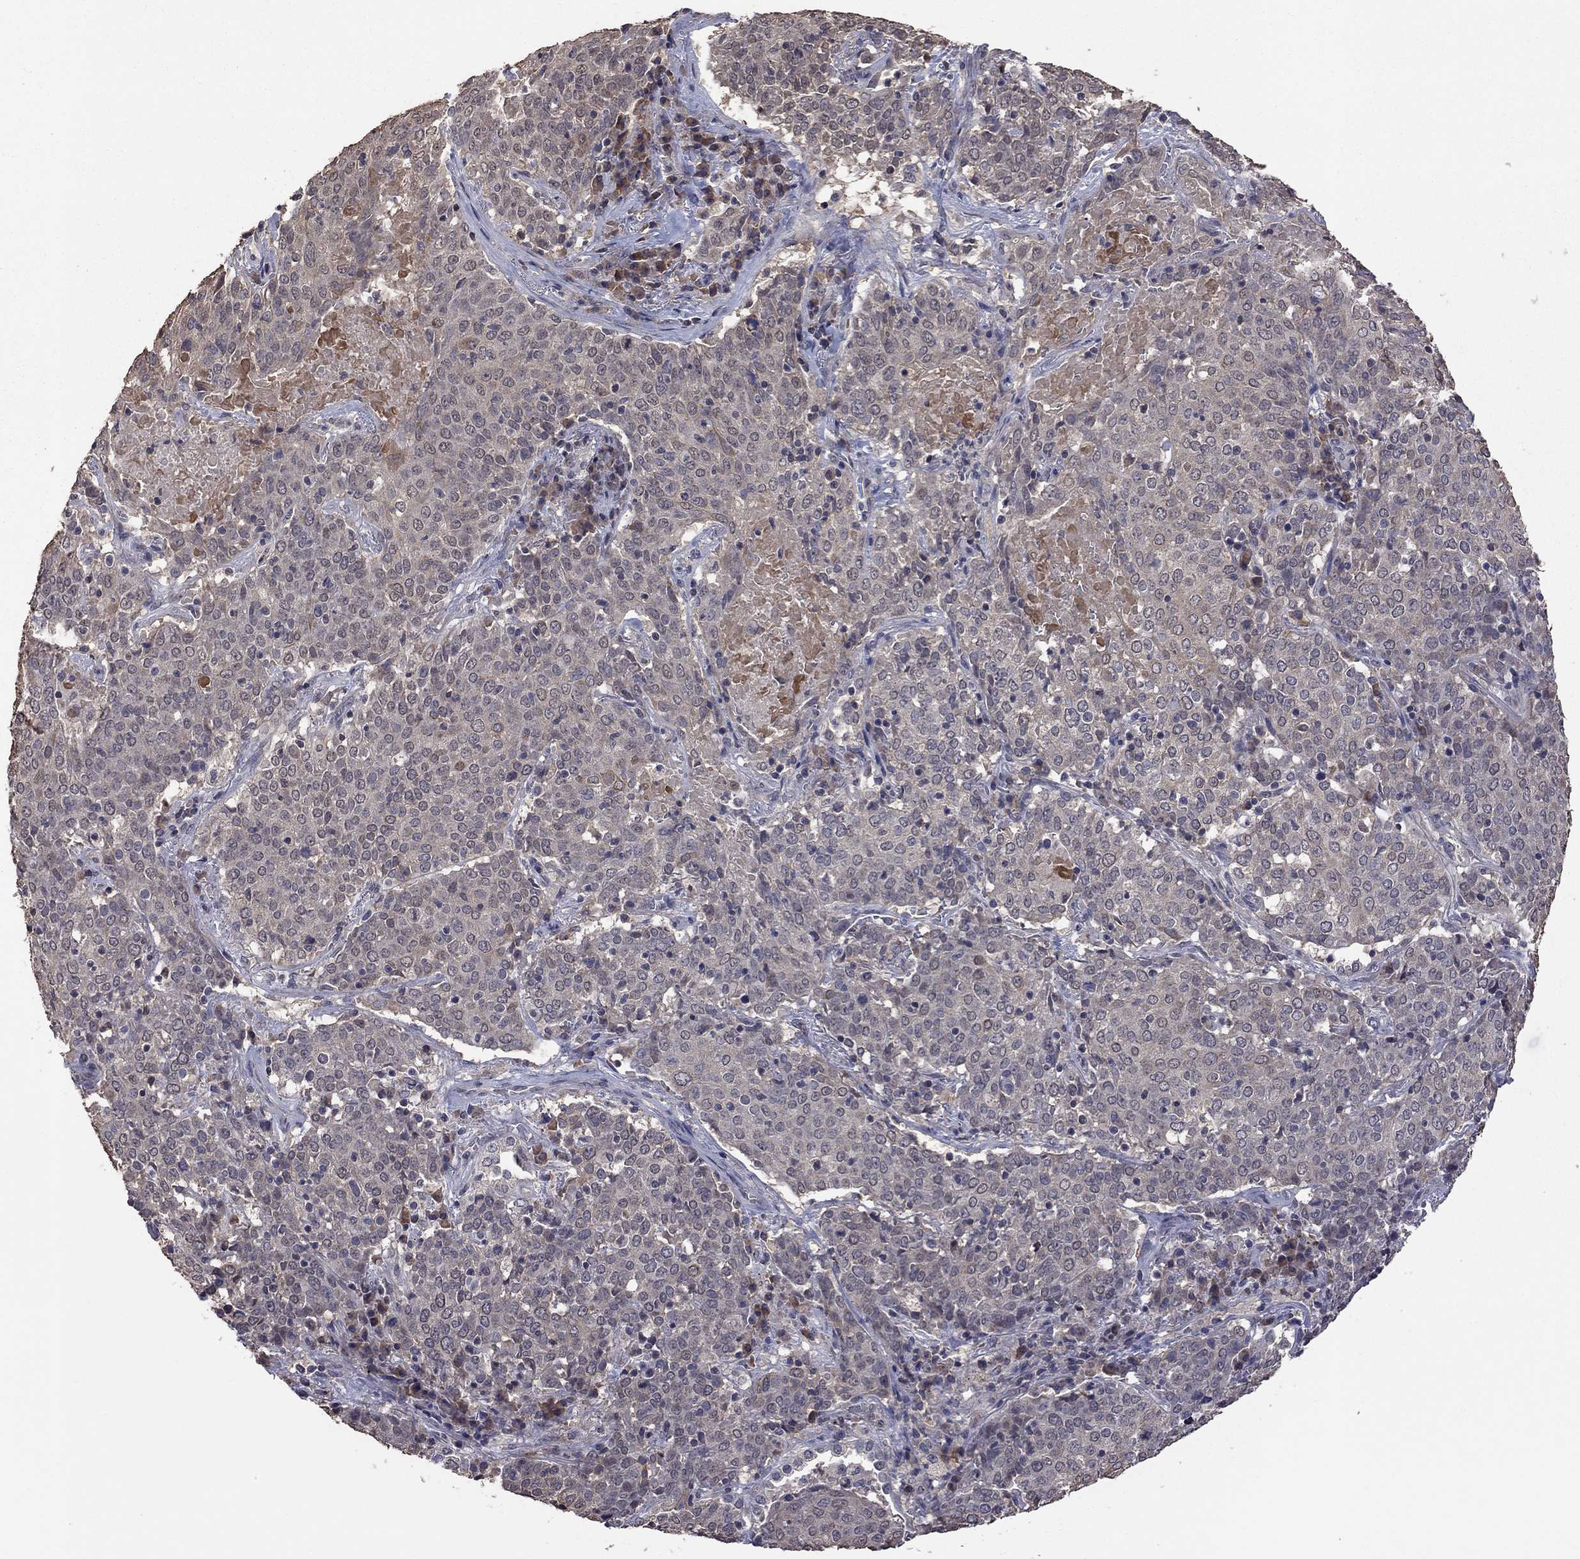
{"staining": {"intensity": "weak", "quantity": "25%-75%", "location": "cytoplasmic/membranous"}, "tissue": "lung cancer", "cell_type": "Tumor cells", "image_type": "cancer", "snomed": [{"axis": "morphology", "description": "Squamous cell carcinoma, NOS"}, {"axis": "topography", "description": "Lung"}], "caption": "Immunohistochemistry (IHC) (DAB (3,3'-diaminobenzidine)) staining of lung squamous cell carcinoma reveals weak cytoplasmic/membranous protein expression in approximately 25%-75% of tumor cells. The staining was performed using DAB to visualize the protein expression in brown, while the nuclei were stained in blue with hematoxylin (Magnification: 20x).", "gene": "TSNARE1", "patient": {"sex": "male", "age": 82}}